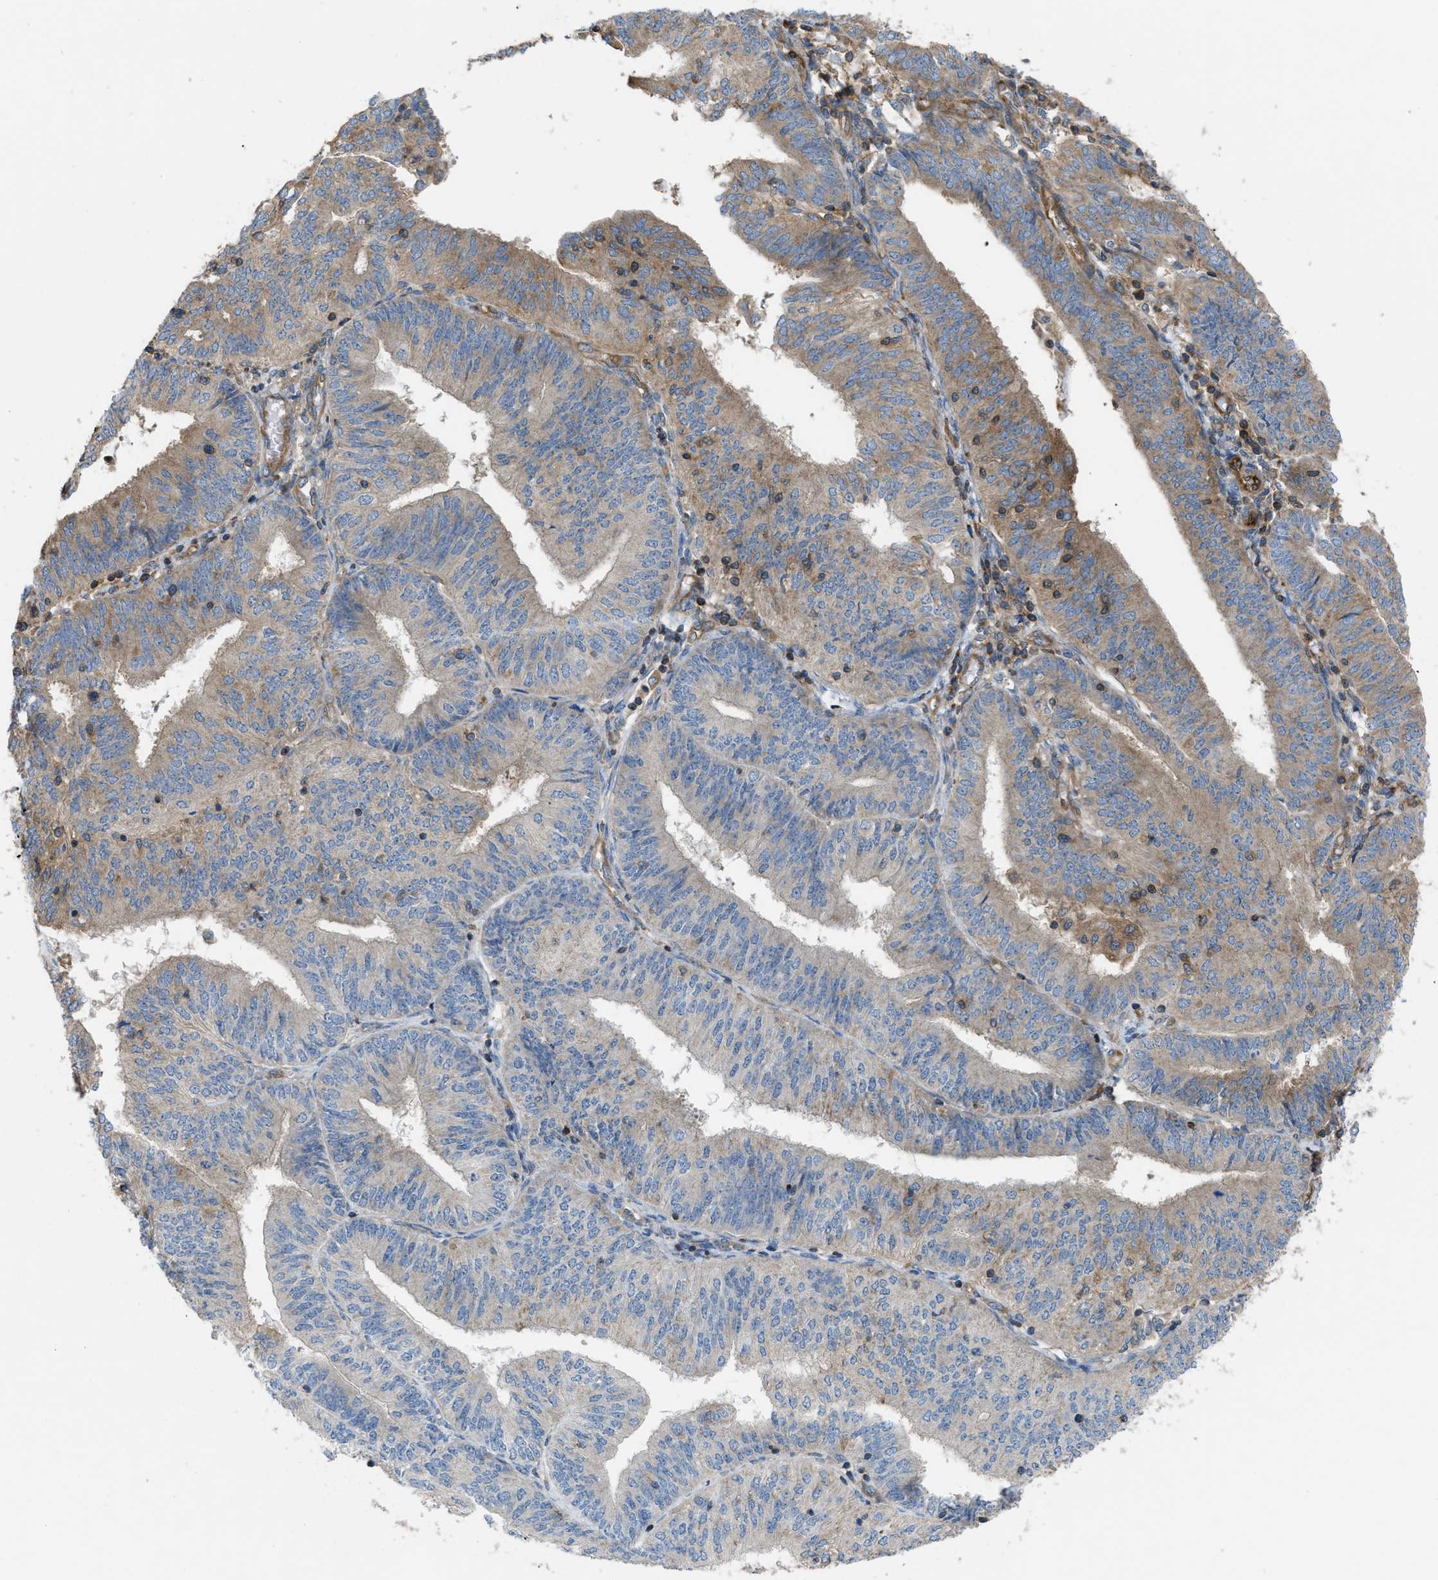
{"staining": {"intensity": "moderate", "quantity": "25%-75%", "location": "cytoplasmic/membranous"}, "tissue": "endometrial cancer", "cell_type": "Tumor cells", "image_type": "cancer", "snomed": [{"axis": "morphology", "description": "Adenocarcinoma, NOS"}, {"axis": "topography", "description": "Endometrium"}], "caption": "Approximately 25%-75% of tumor cells in endometrial cancer (adenocarcinoma) demonstrate moderate cytoplasmic/membranous protein staining as visualized by brown immunohistochemical staining.", "gene": "ATP2A3", "patient": {"sex": "female", "age": 58}}